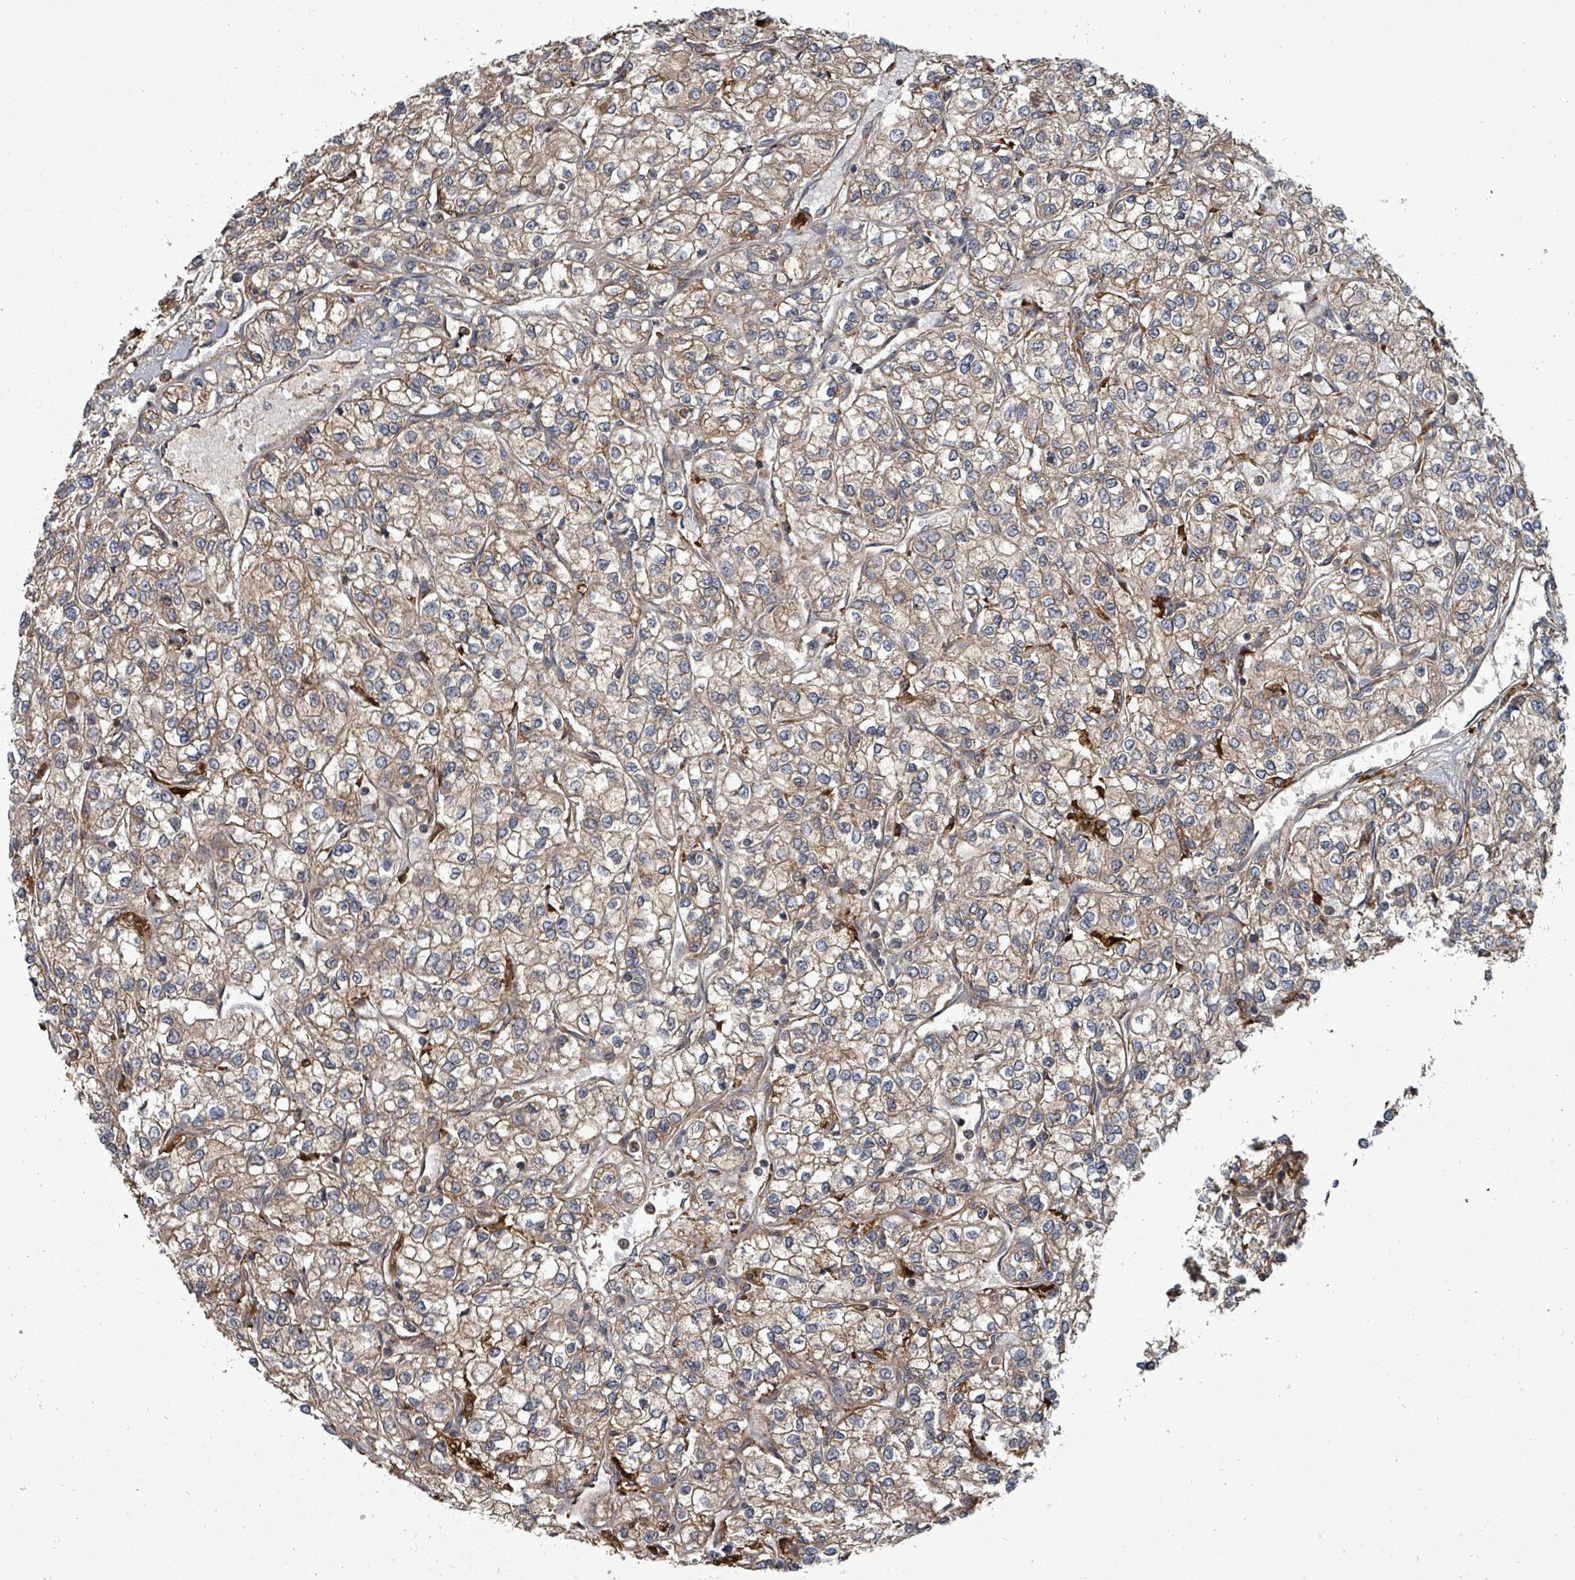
{"staining": {"intensity": "weak", "quantity": ">75%", "location": "cytoplasmic/membranous"}, "tissue": "renal cancer", "cell_type": "Tumor cells", "image_type": "cancer", "snomed": [{"axis": "morphology", "description": "Adenocarcinoma, NOS"}, {"axis": "topography", "description": "Kidney"}], "caption": "IHC micrograph of neoplastic tissue: human renal cancer stained using immunohistochemistry displays low levels of weak protein expression localized specifically in the cytoplasmic/membranous of tumor cells, appearing as a cytoplasmic/membranous brown color.", "gene": "EIF3C", "patient": {"sex": "male", "age": 80}}